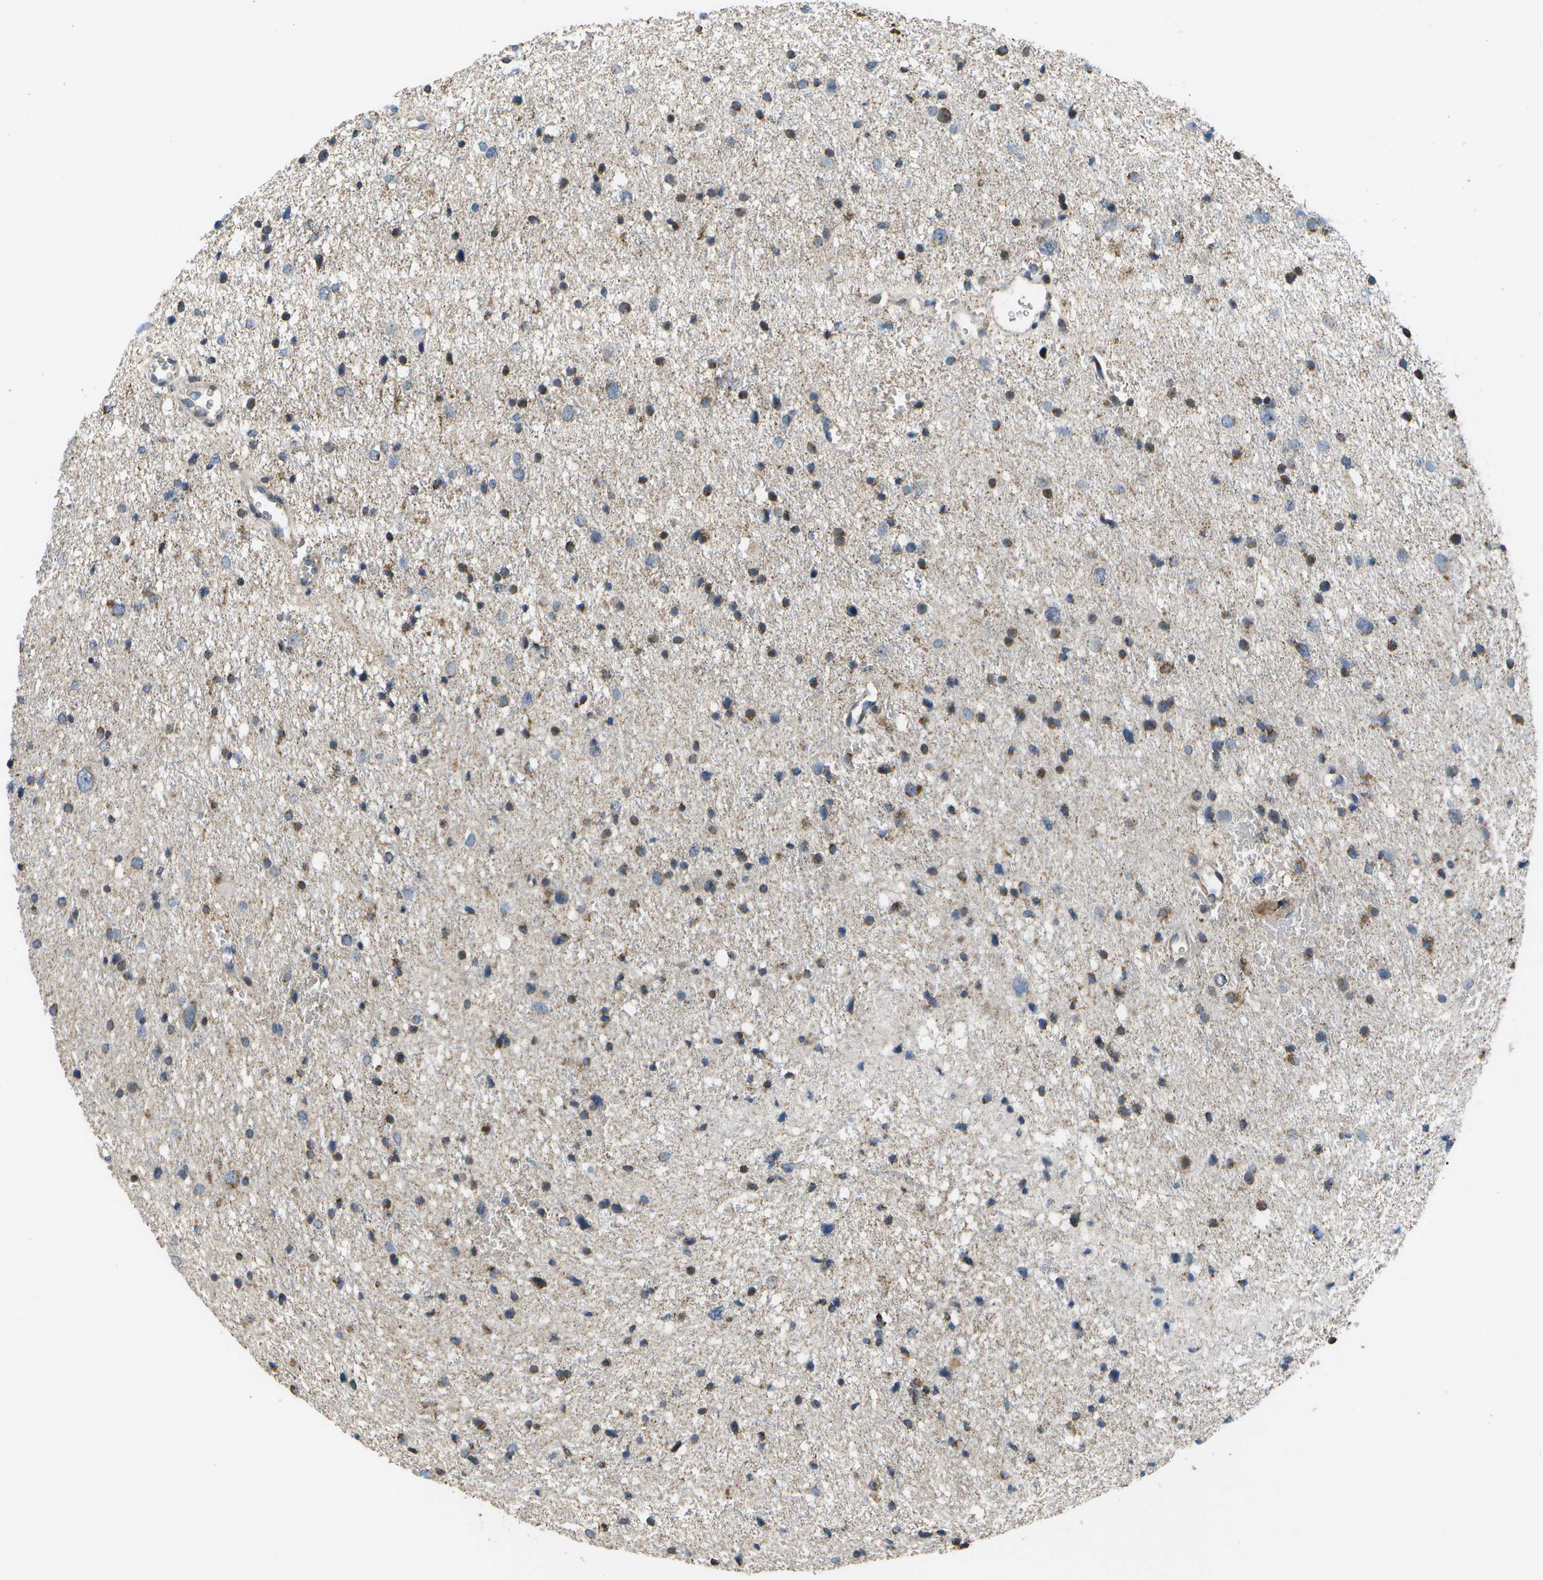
{"staining": {"intensity": "moderate", "quantity": "<25%", "location": "cytoplasmic/membranous"}, "tissue": "glioma", "cell_type": "Tumor cells", "image_type": "cancer", "snomed": [{"axis": "morphology", "description": "Glioma, malignant, Low grade"}, {"axis": "topography", "description": "Brain"}], "caption": "This is a photomicrograph of IHC staining of glioma, which shows moderate expression in the cytoplasmic/membranous of tumor cells.", "gene": "HADHA", "patient": {"sex": "female", "age": 37}}